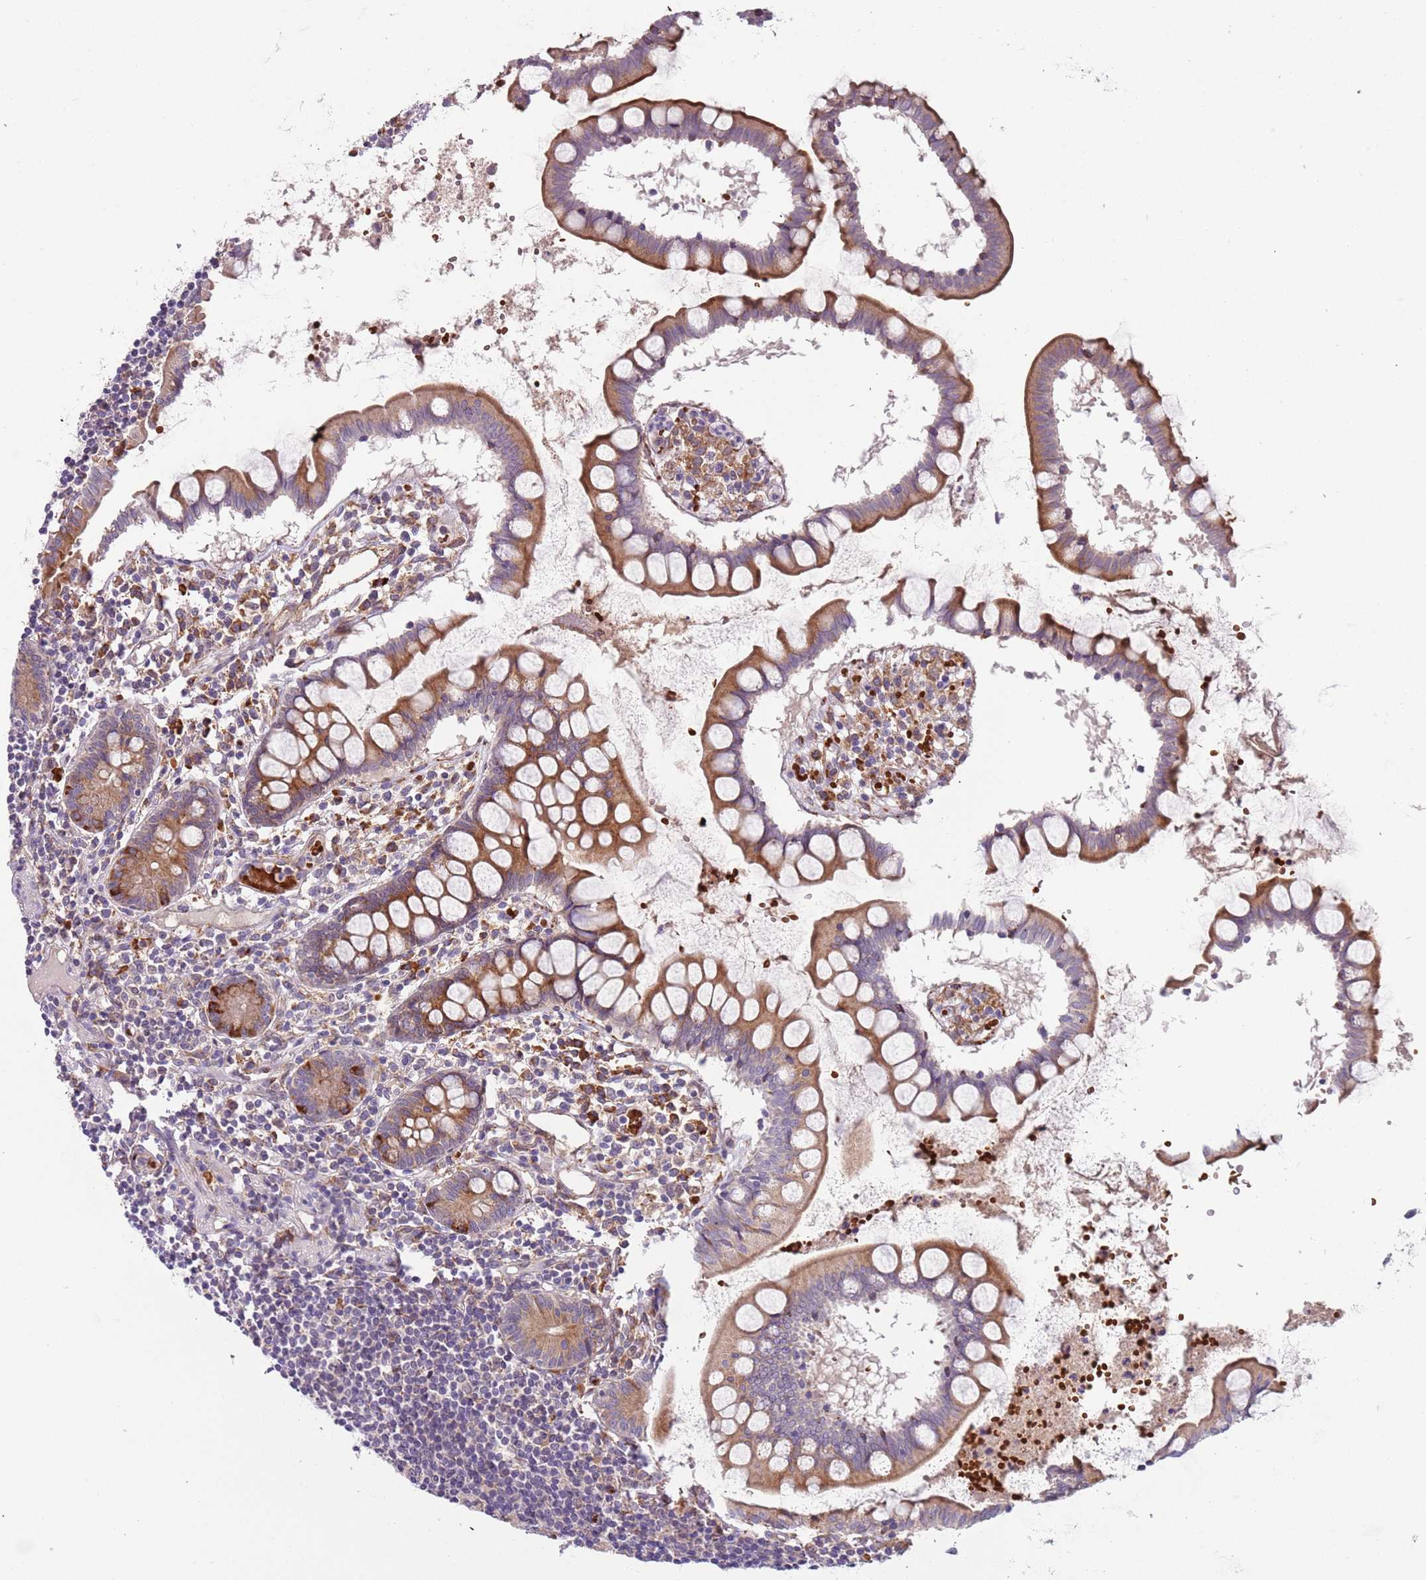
{"staining": {"intensity": "weak", "quantity": ">75%", "location": "cytoplasmic/membranous"}, "tissue": "colon", "cell_type": "Endothelial cells", "image_type": "normal", "snomed": [{"axis": "morphology", "description": "Normal tissue, NOS"}, {"axis": "morphology", "description": "Adenocarcinoma, NOS"}, {"axis": "topography", "description": "Colon"}], "caption": "A high-resolution micrograph shows immunohistochemistry staining of normal colon, which demonstrates weak cytoplasmic/membranous expression in approximately >75% of endothelial cells.", "gene": "VWCE", "patient": {"sex": "female", "age": 55}}